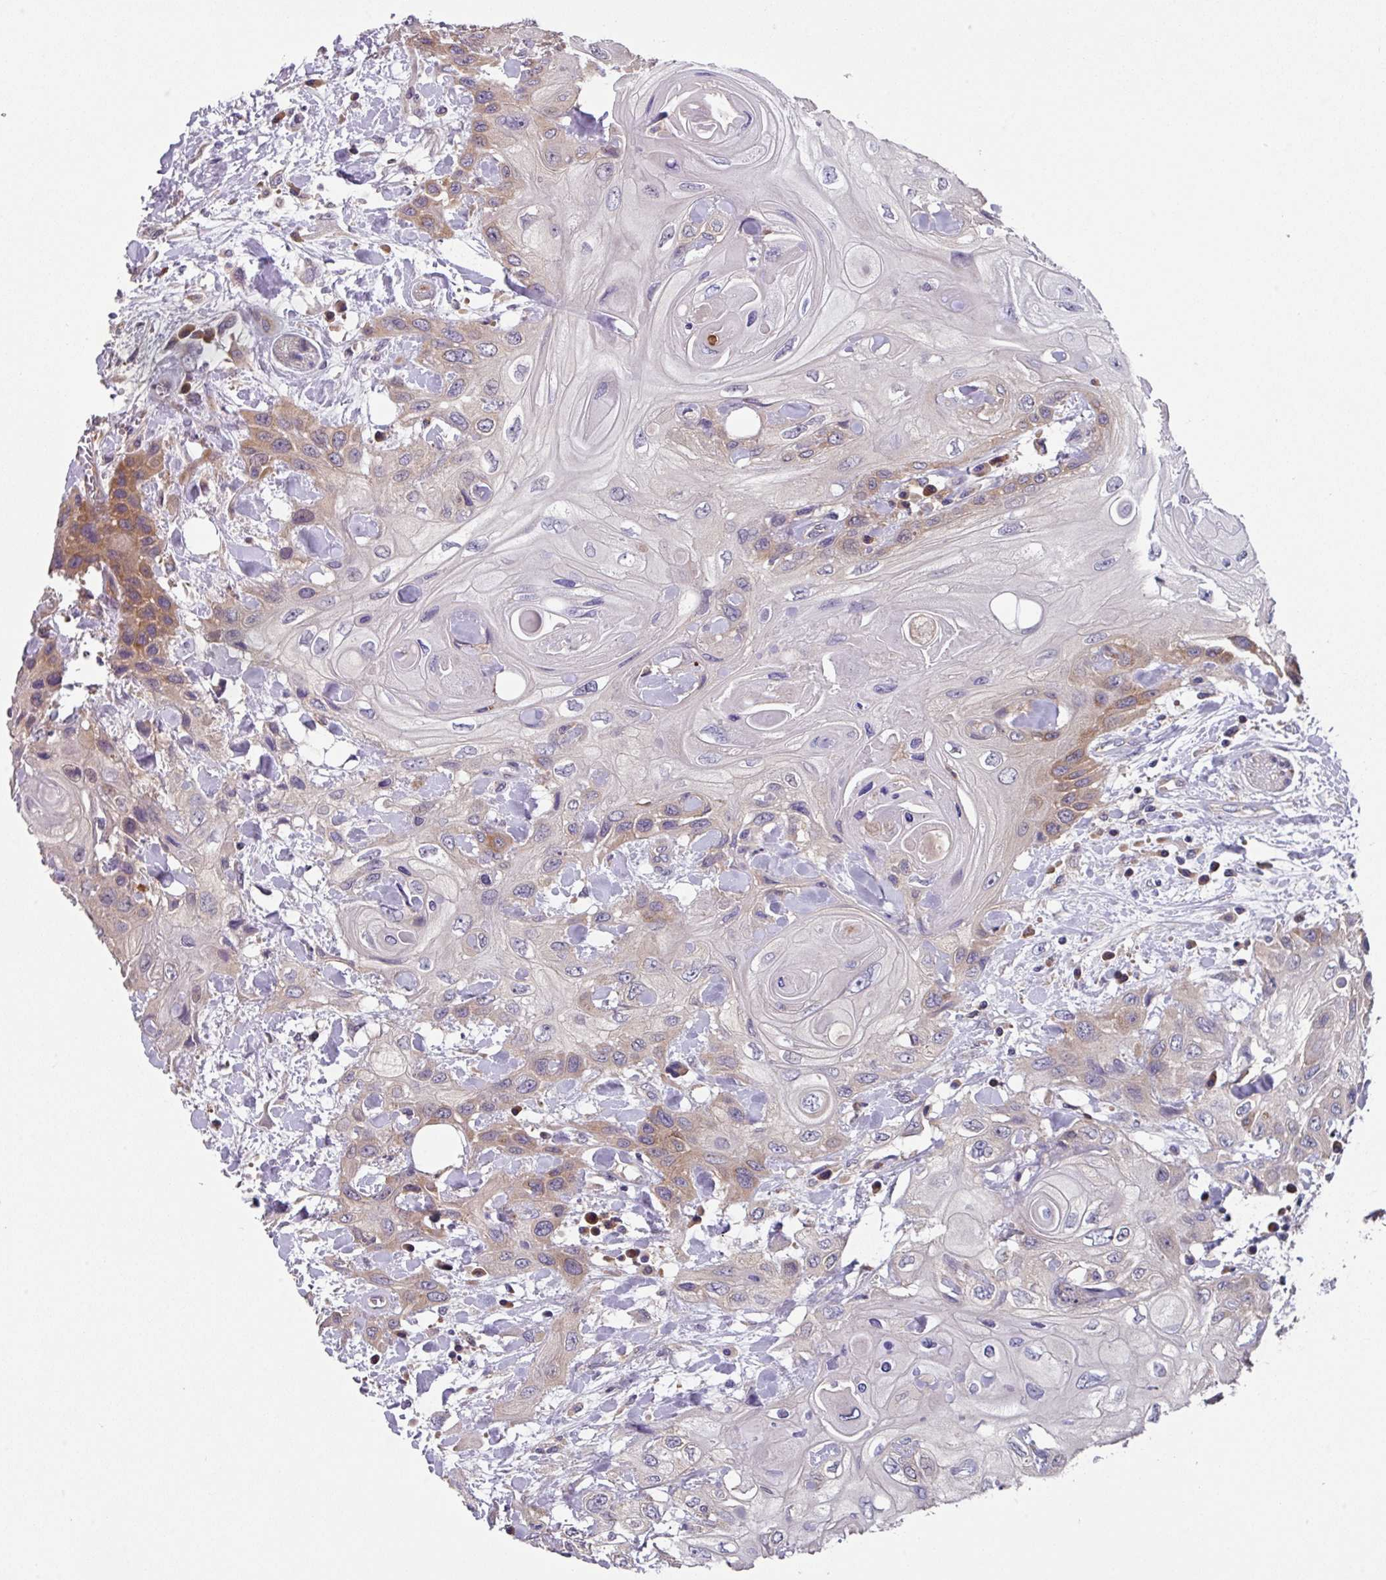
{"staining": {"intensity": "moderate", "quantity": "<25%", "location": "cytoplasmic/membranous"}, "tissue": "head and neck cancer", "cell_type": "Tumor cells", "image_type": "cancer", "snomed": [{"axis": "morphology", "description": "Squamous cell carcinoma, NOS"}, {"axis": "topography", "description": "Head-Neck"}], "caption": "IHC histopathology image of neoplastic tissue: squamous cell carcinoma (head and neck) stained using IHC displays low levels of moderate protein expression localized specifically in the cytoplasmic/membranous of tumor cells, appearing as a cytoplasmic/membranous brown color.", "gene": "EIF4B", "patient": {"sex": "female", "age": 43}}